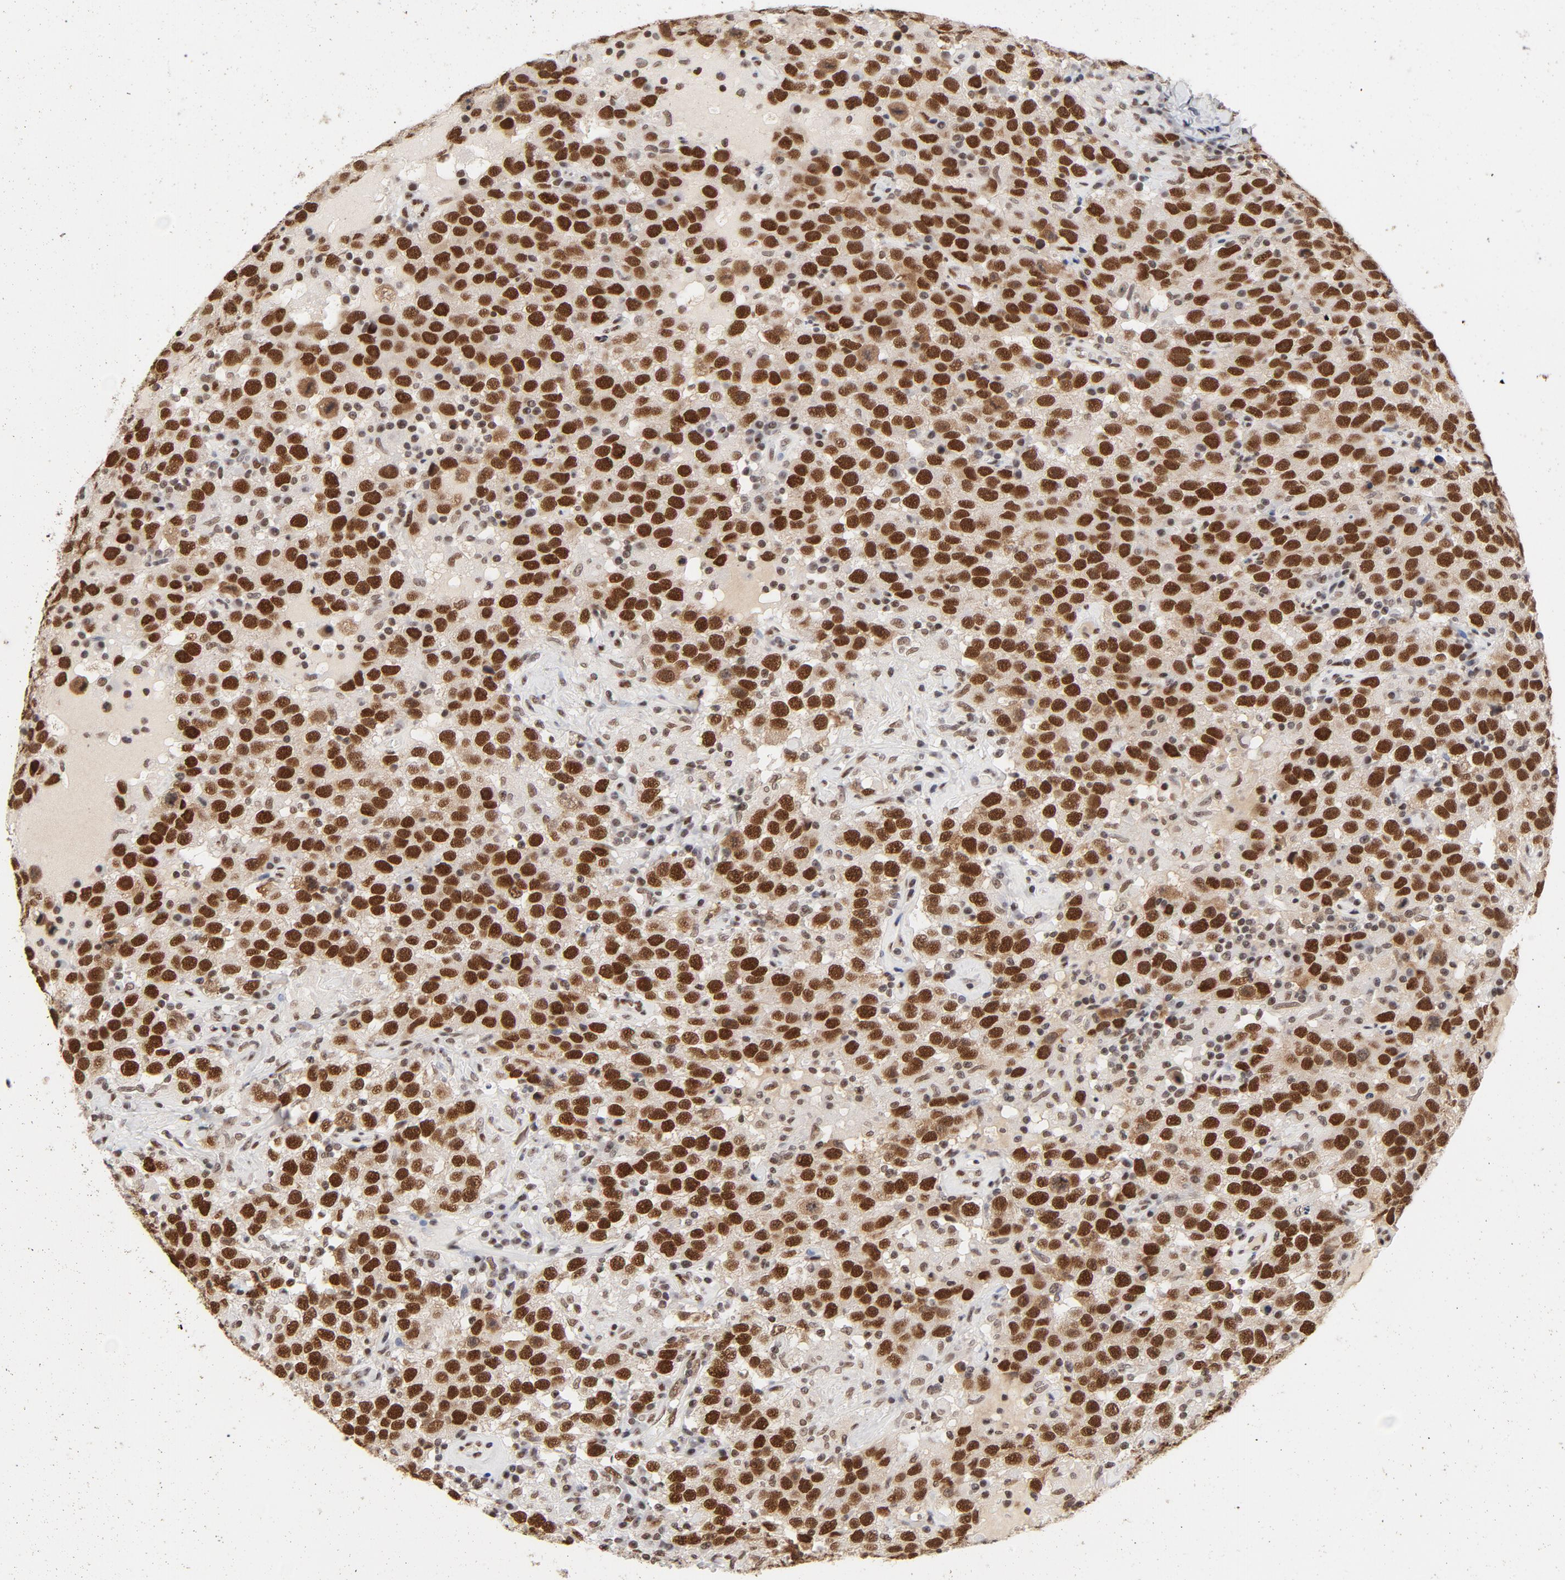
{"staining": {"intensity": "strong", "quantity": ">75%", "location": "nuclear"}, "tissue": "testis cancer", "cell_type": "Tumor cells", "image_type": "cancer", "snomed": [{"axis": "morphology", "description": "Seminoma, NOS"}, {"axis": "topography", "description": "Testis"}], "caption": "Testis seminoma stained with a protein marker reveals strong staining in tumor cells.", "gene": "TP53BP1", "patient": {"sex": "male", "age": 41}}